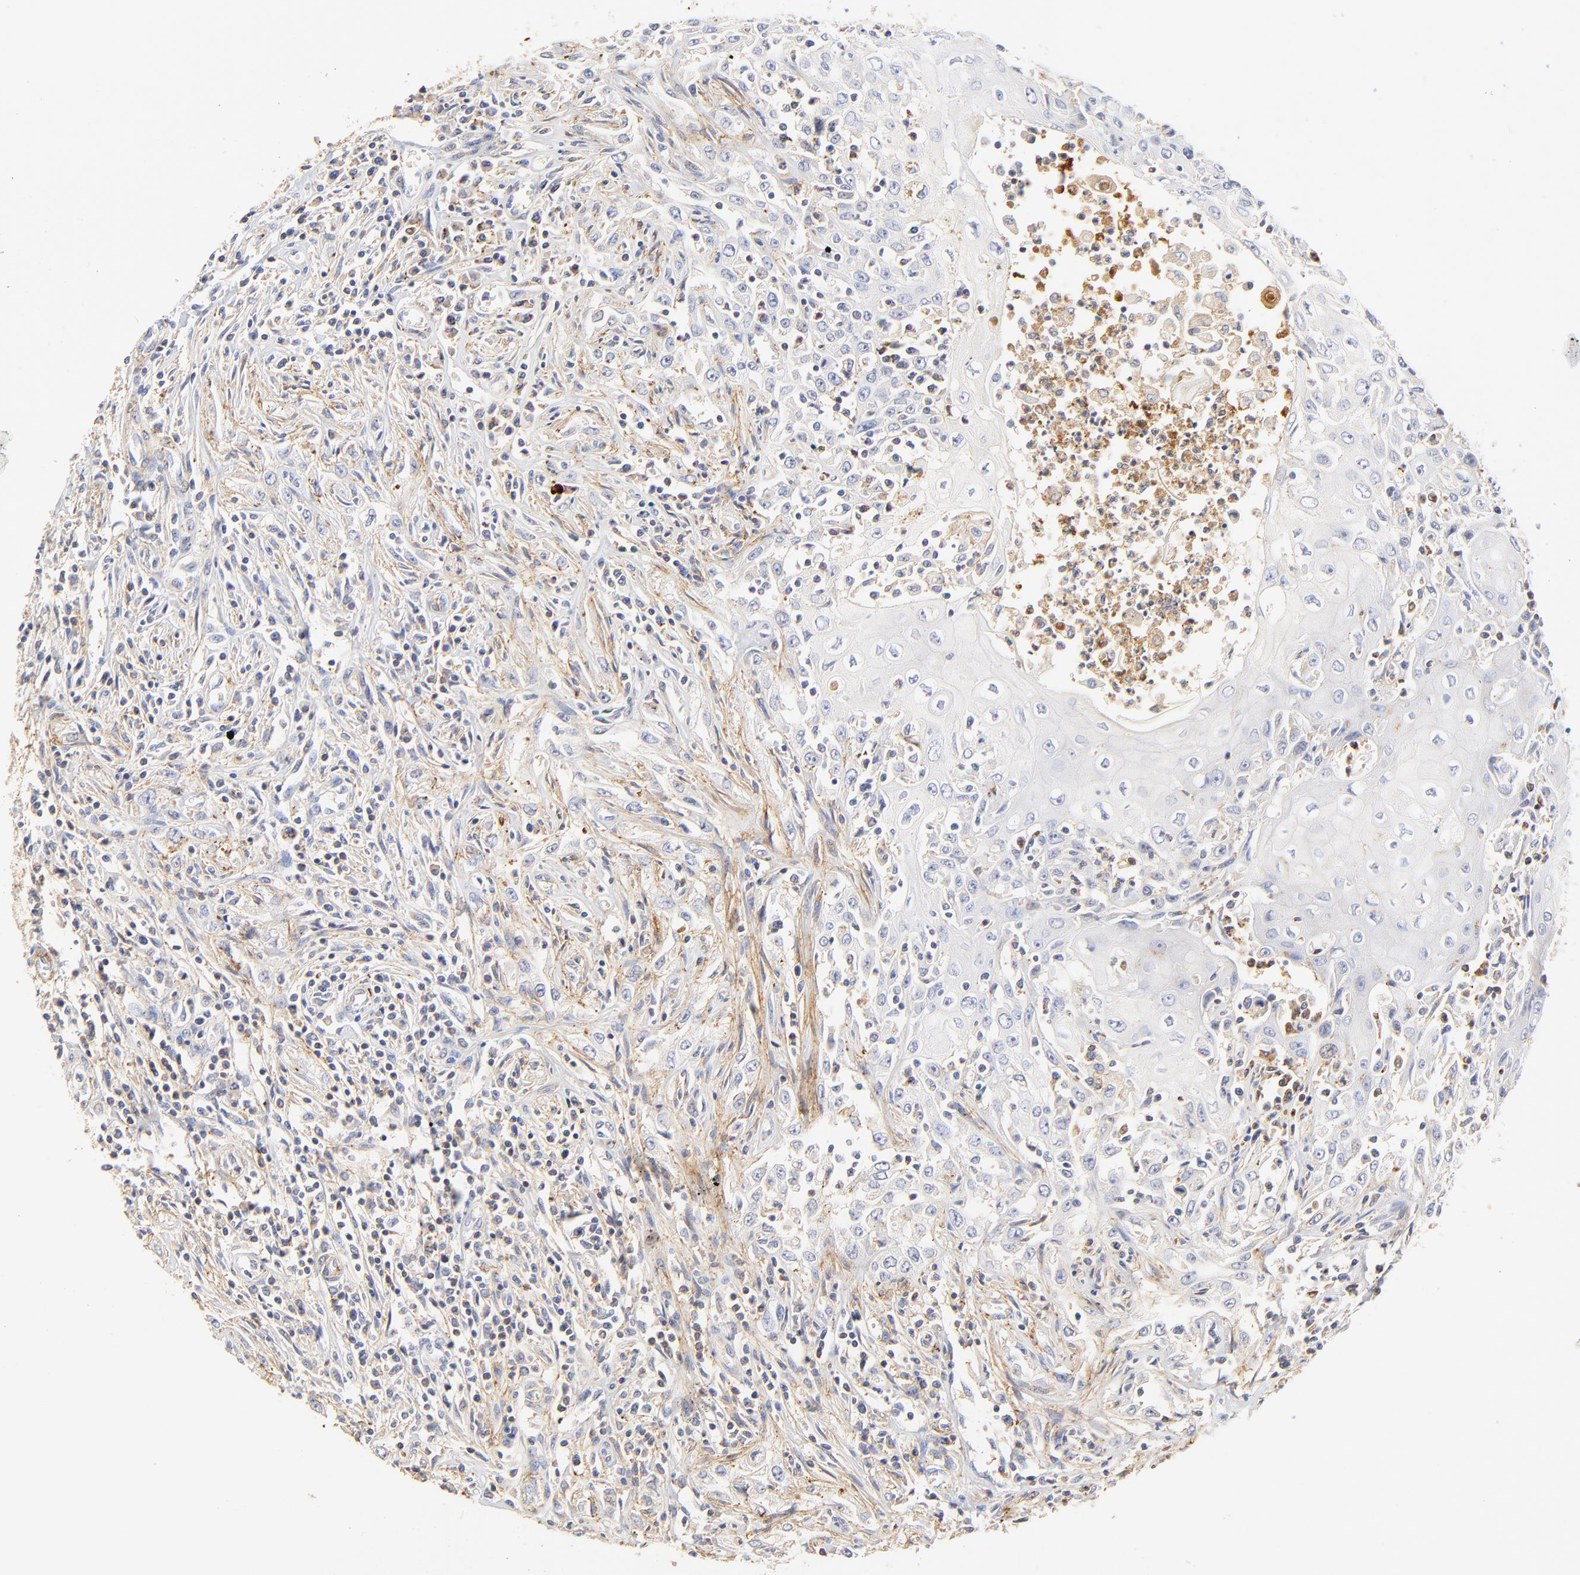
{"staining": {"intensity": "moderate", "quantity": "25%-75%", "location": "cytoplasmic/membranous"}, "tissue": "head and neck cancer", "cell_type": "Tumor cells", "image_type": "cancer", "snomed": [{"axis": "morphology", "description": "Squamous cell carcinoma, NOS"}, {"axis": "topography", "description": "Oral tissue"}, {"axis": "topography", "description": "Head-Neck"}], "caption": "Human head and neck squamous cell carcinoma stained with a brown dye shows moderate cytoplasmic/membranous positive expression in approximately 25%-75% of tumor cells.", "gene": "MDGA2", "patient": {"sex": "female", "age": 76}}